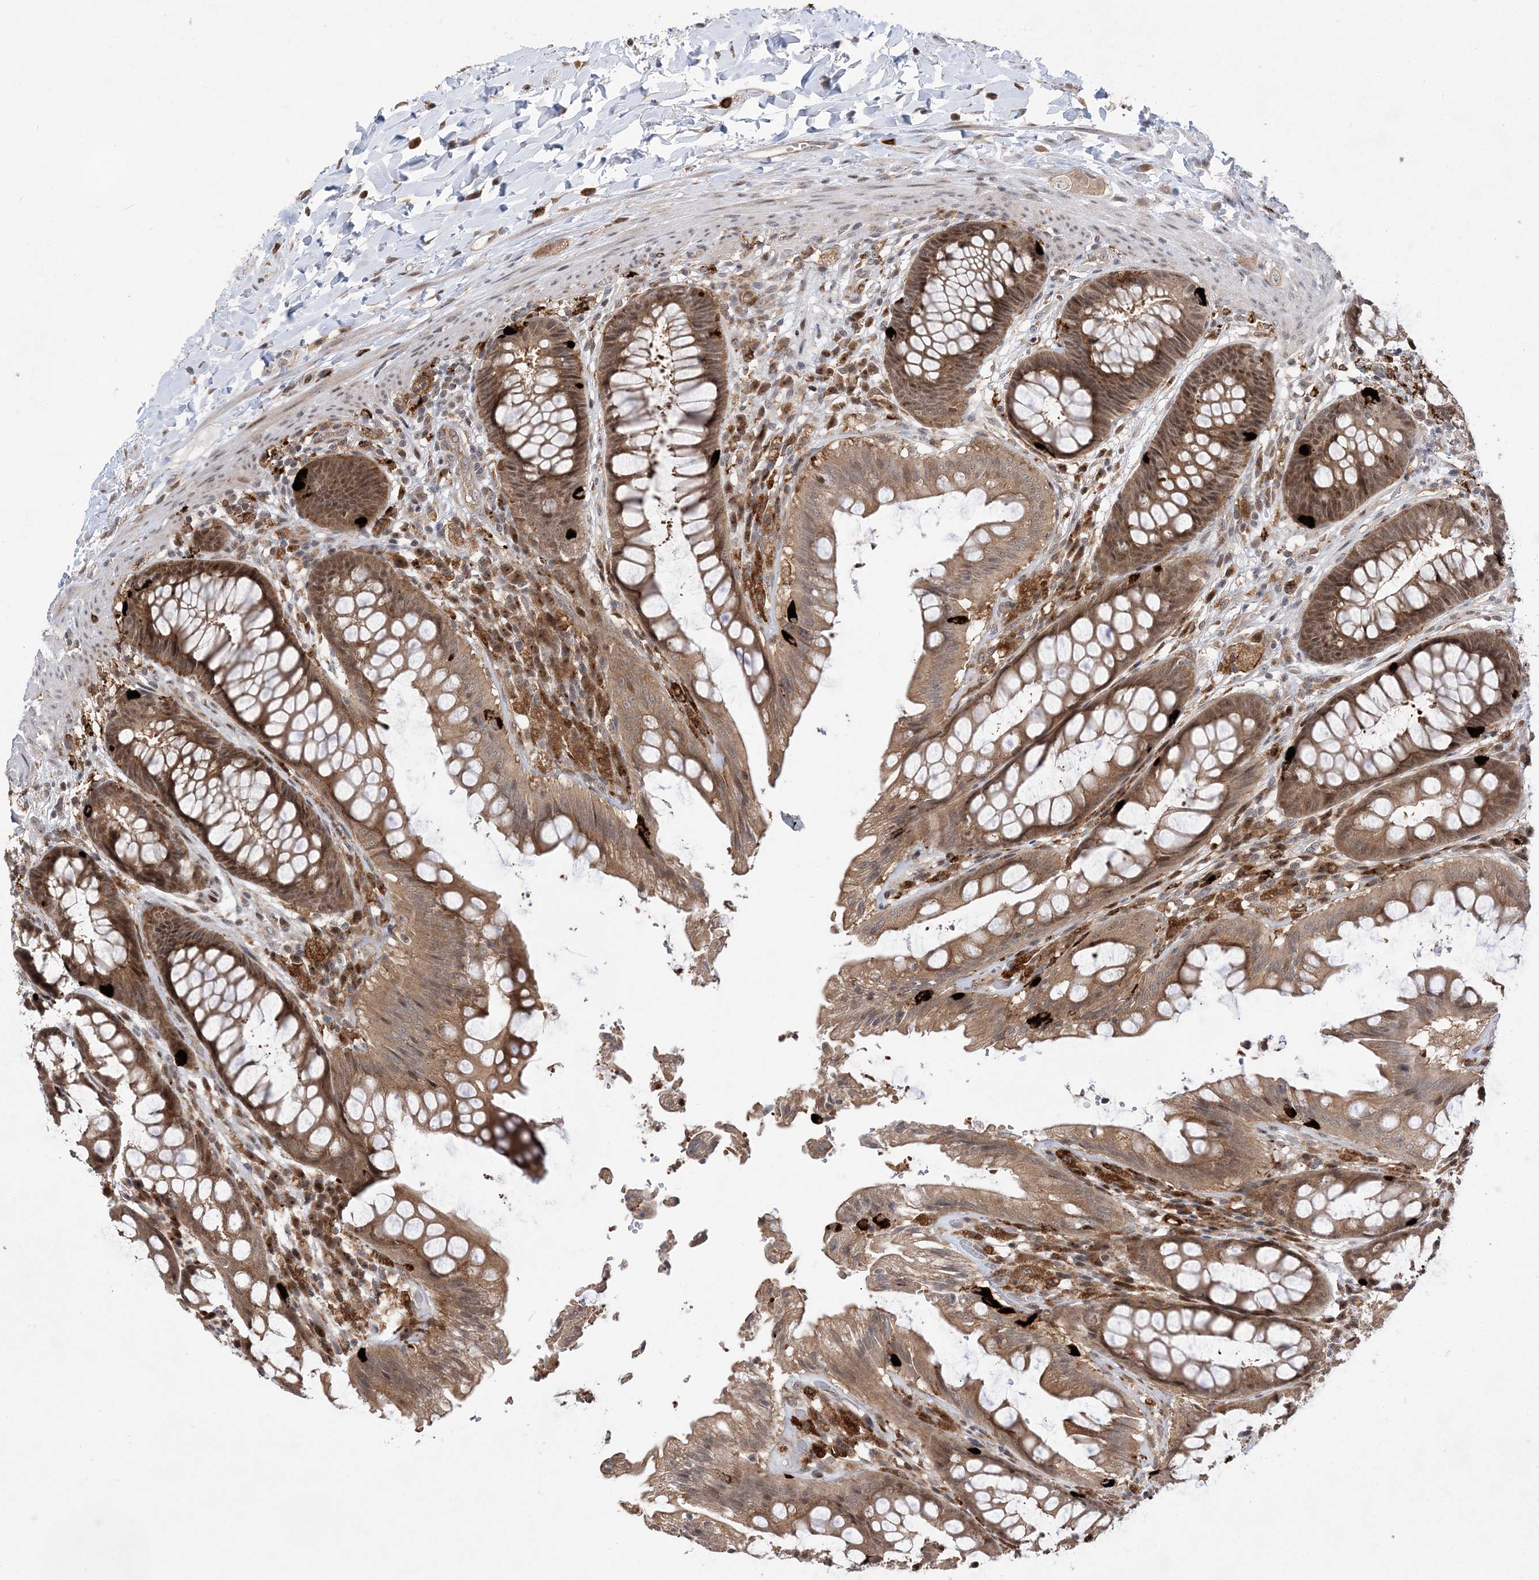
{"staining": {"intensity": "moderate", "quantity": ">75%", "location": "cytoplasmic/membranous"}, "tissue": "rectum", "cell_type": "Glandular cells", "image_type": "normal", "snomed": [{"axis": "morphology", "description": "Normal tissue, NOS"}, {"axis": "topography", "description": "Rectum"}], "caption": "Benign rectum shows moderate cytoplasmic/membranous positivity in approximately >75% of glandular cells (Brightfield microscopy of DAB IHC at high magnification)..", "gene": "ANAPC15", "patient": {"sex": "female", "age": 46}}